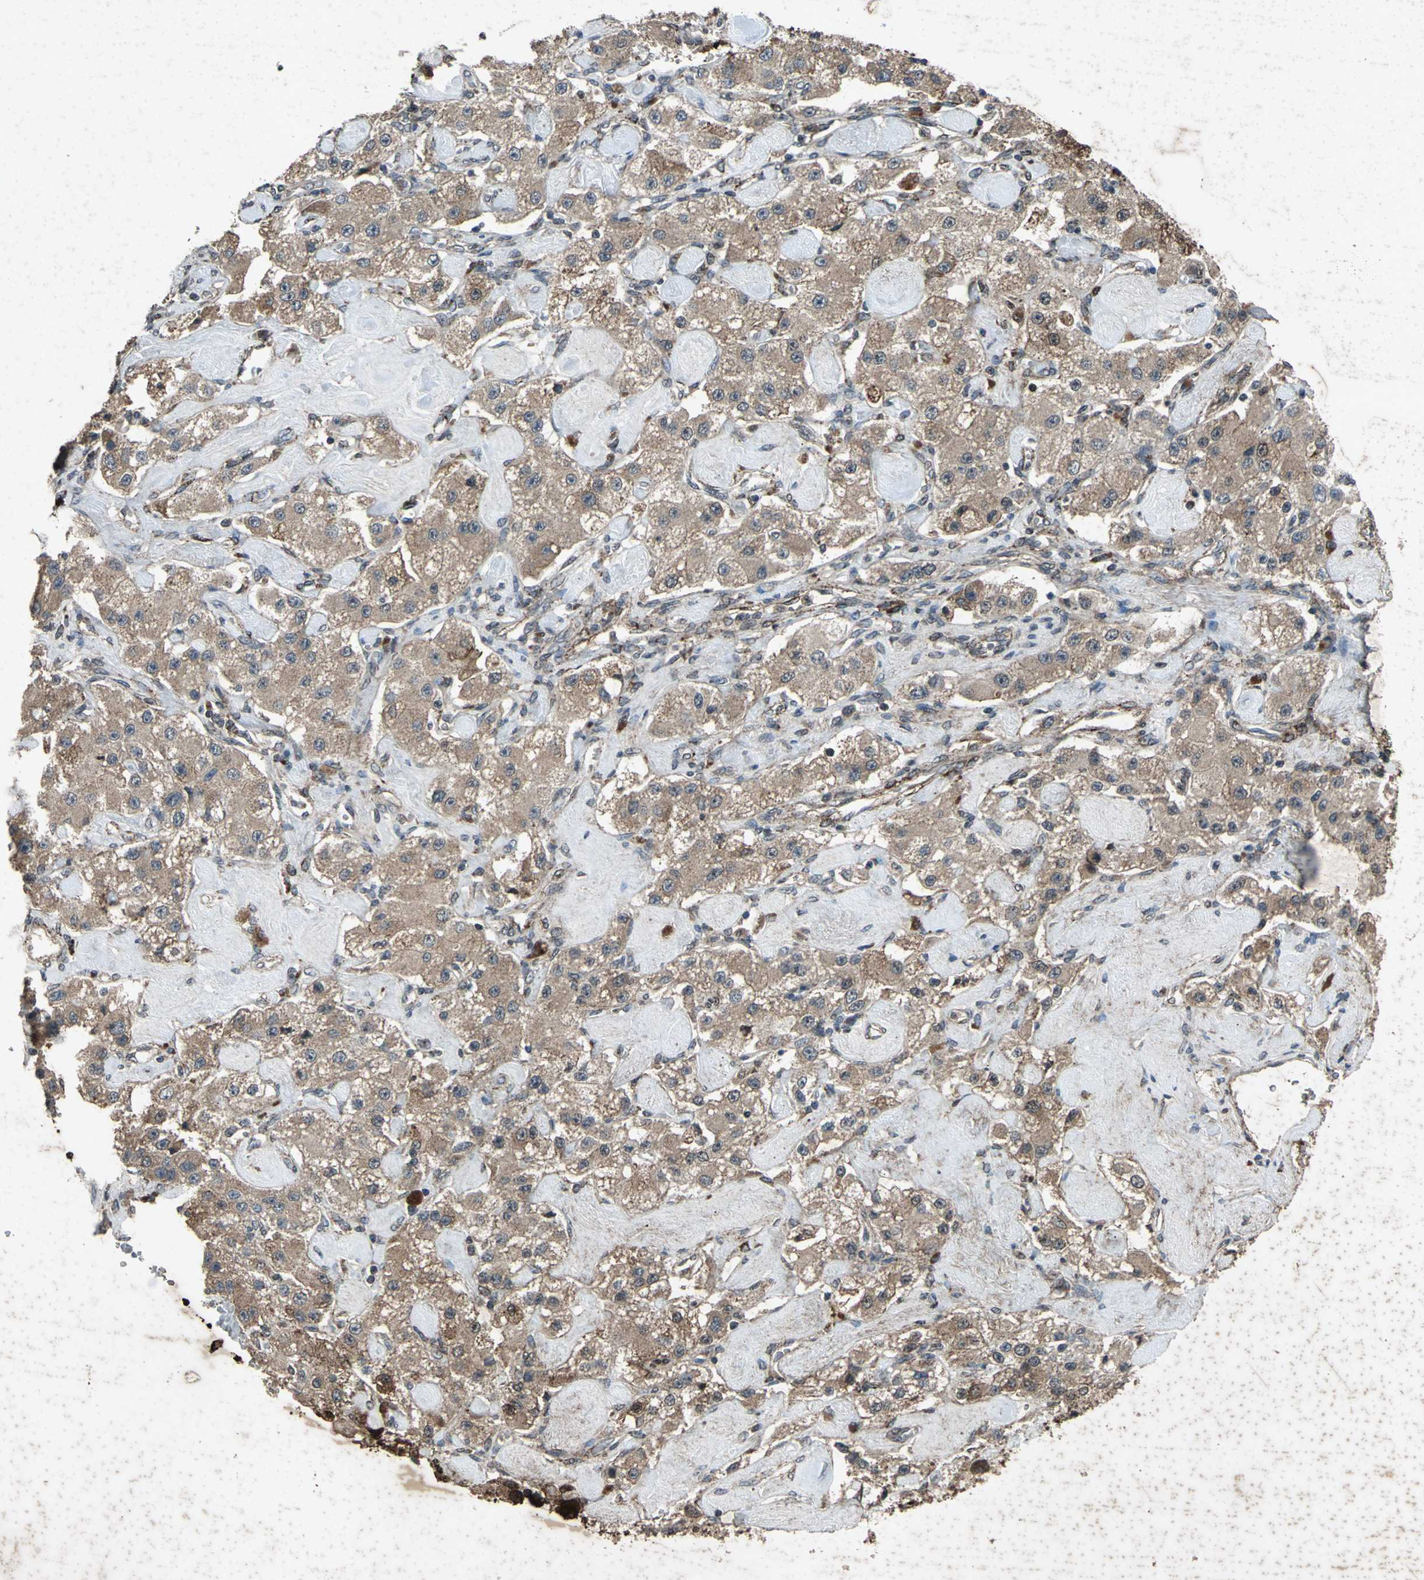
{"staining": {"intensity": "weak", "quantity": ">75%", "location": "cytoplasmic/membranous"}, "tissue": "carcinoid", "cell_type": "Tumor cells", "image_type": "cancer", "snomed": [{"axis": "morphology", "description": "Carcinoid, malignant, NOS"}, {"axis": "topography", "description": "Pancreas"}], "caption": "Protein staining by immunohistochemistry reveals weak cytoplasmic/membranous expression in approximately >75% of tumor cells in carcinoid. (DAB IHC with brightfield microscopy, high magnification).", "gene": "SEPTIN4", "patient": {"sex": "male", "age": 41}}